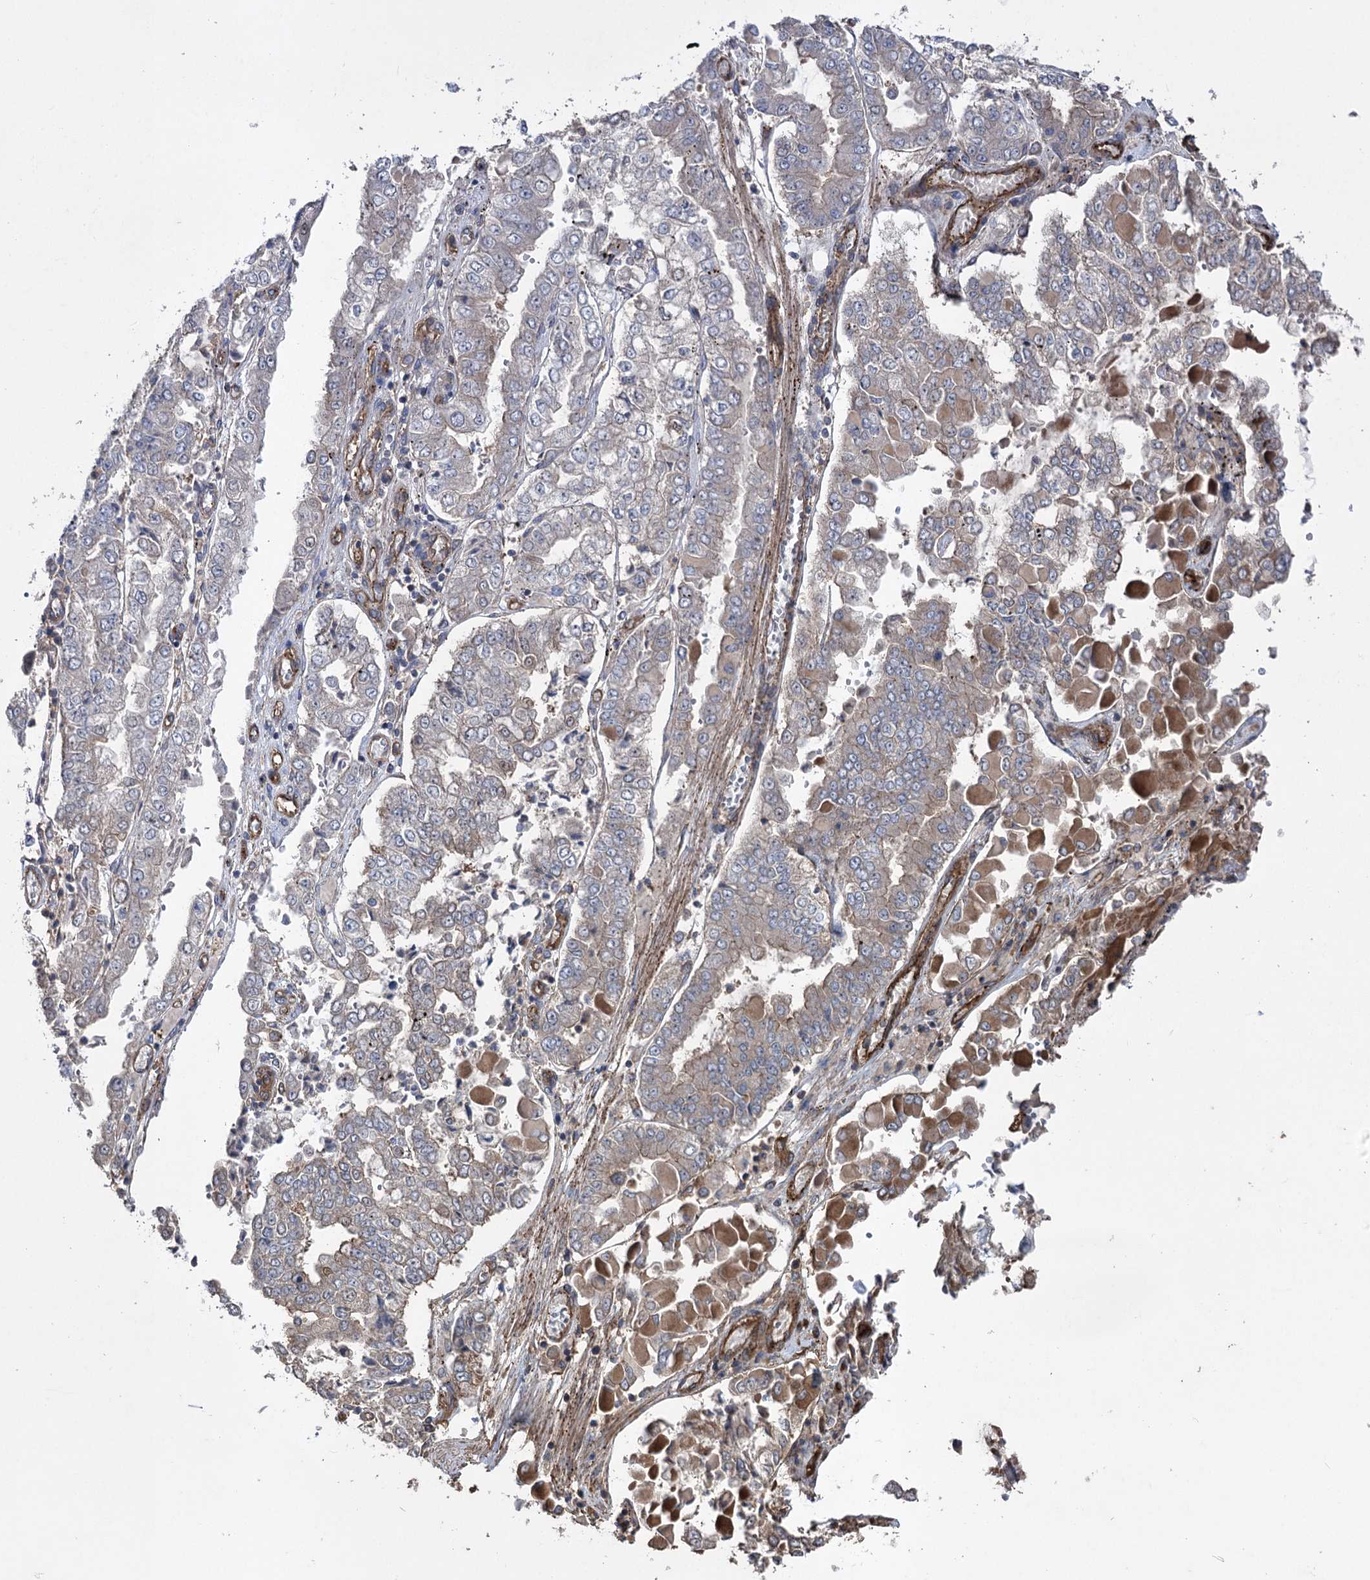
{"staining": {"intensity": "moderate", "quantity": "<25%", "location": "cytoplasmic/membranous"}, "tissue": "stomach cancer", "cell_type": "Tumor cells", "image_type": "cancer", "snomed": [{"axis": "morphology", "description": "Adenocarcinoma, NOS"}, {"axis": "topography", "description": "Stomach"}], "caption": "The histopathology image displays a brown stain indicating the presence of a protein in the cytoplasmic/membranous of tumor cells in stomach cancer.", "gene": "LARS2", "patient": {"sex": "male", "age": 76}}